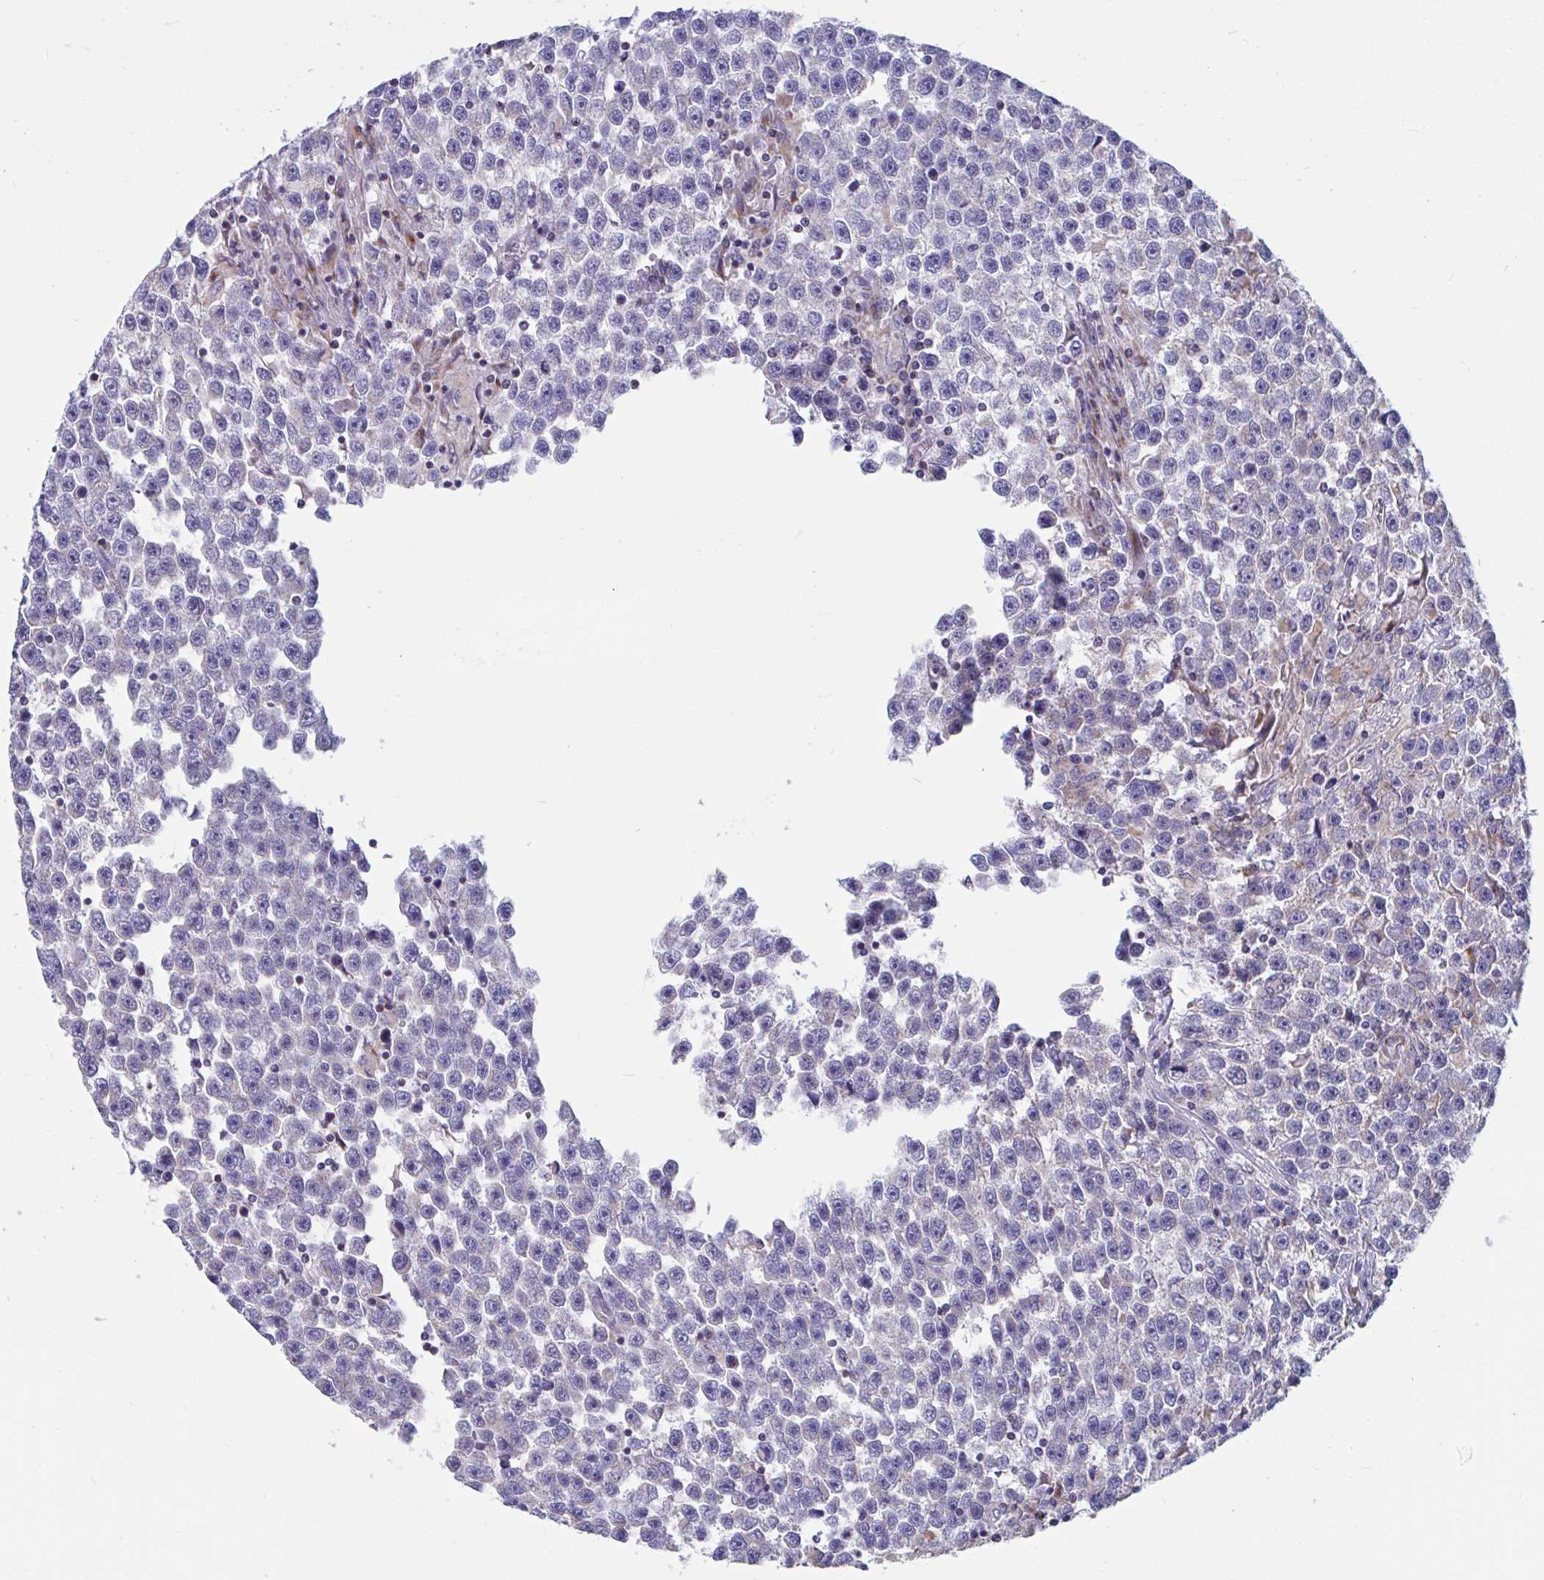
{"staining": {"intensity": "weak", "quantity": "25%-75%", "location": "cytoplasmic/membranous"}, "tissue": "testis cancer", "cell_type": "Tumor cells", "image_type": "cancer", "snomed": [{"axis": "morphology", "description": "Seminoma, NOS"}, {"axis": "topography", "description": "Testis"}], "caption": "Approximately 25%-75% of tumor cells in testis seminoma demonstrate weak cytoplasmic/membranous protein expression as visualized by brown immunohistochemical staining.", "gene": "OR13A1", "patient": {"sex": "male", "age": 31}}